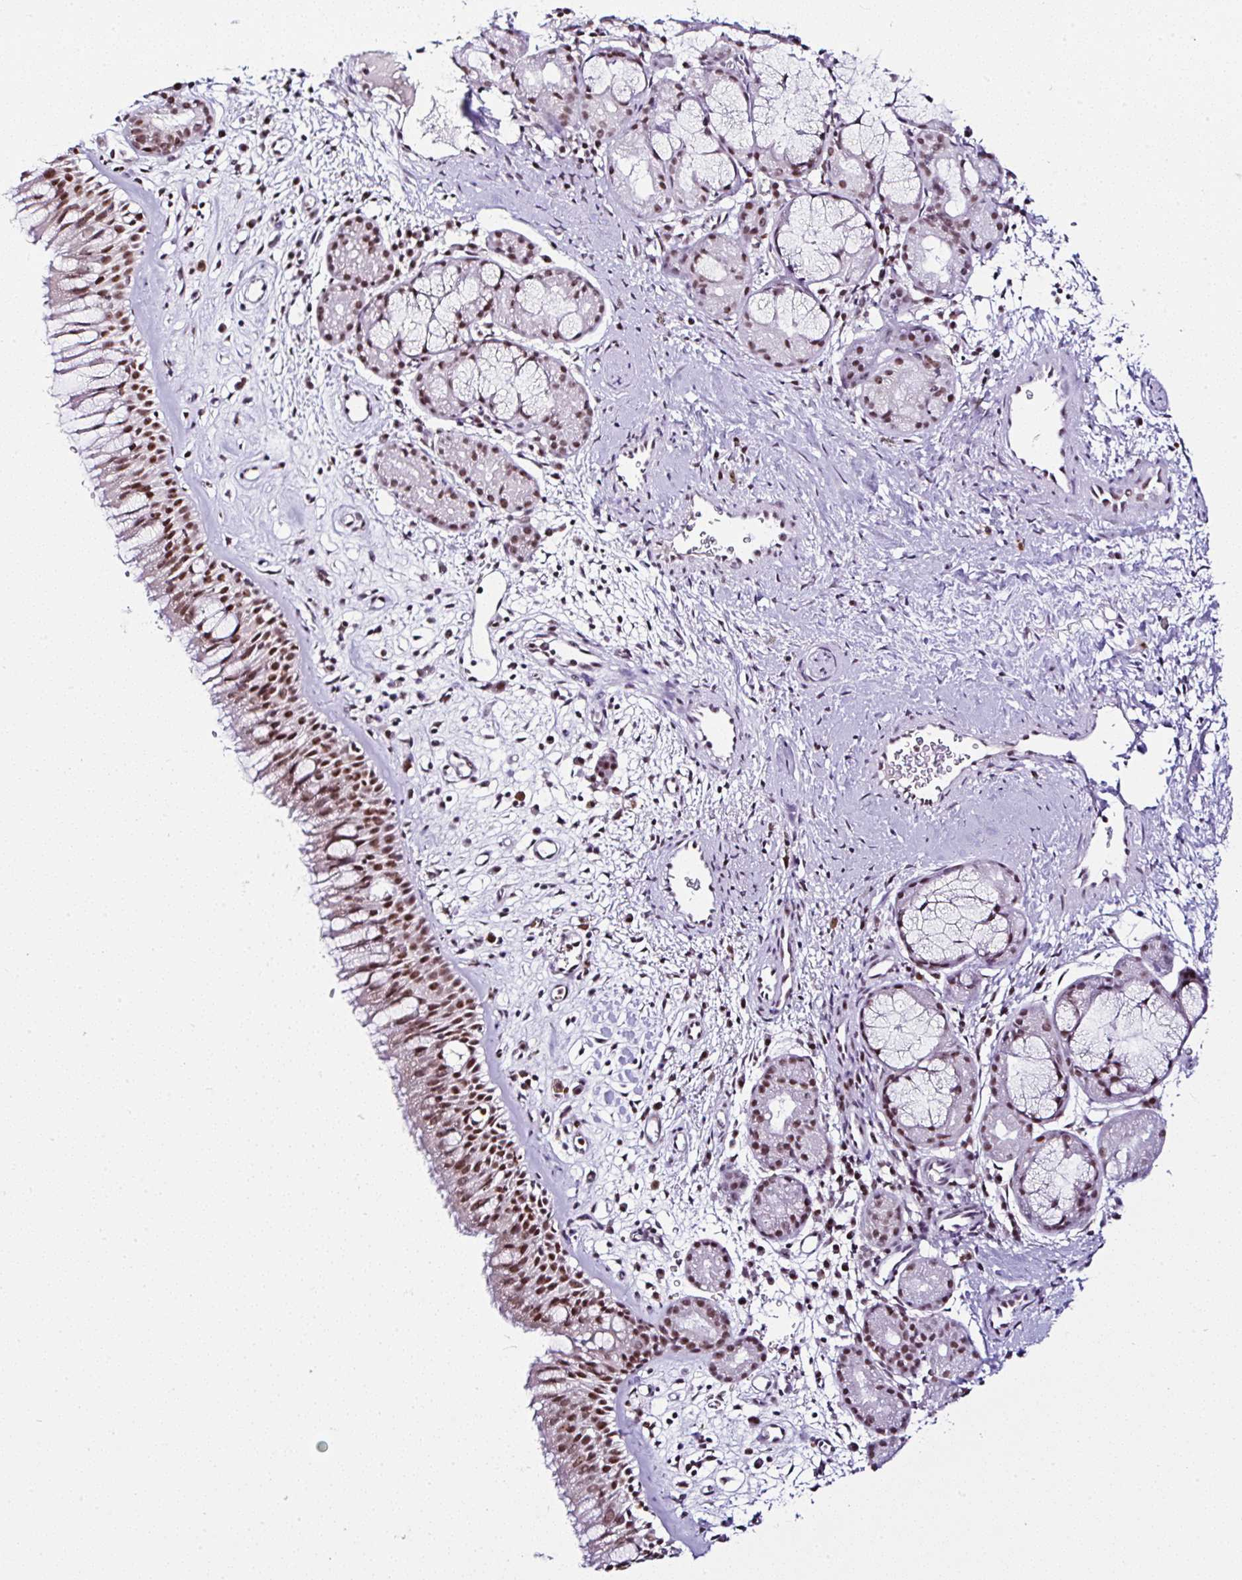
{"staining": {"intensity": "strong", "quantity": ">75%", "location": "nuclear"}, "tissue": "nasopharynx", "cell_type": "Respiratory epithelial cells", "image_type": "normal", "snomed": [{"axis": "morphology", "description": "Normal tissue, NOS"}, {"axis": "topography", "description": "Nasopharynx"}], "caption": "Protein expression analysis of normal nasopharynx reveals strong nuclear expression in about >75% of respiratory epithelial cells. (DAB (3,3'-diaminobenzidine) IHC with brightfield microscopy, high magnification).", "gene": "PTPN2", "patient": {"sex": "male", "age": 65}}